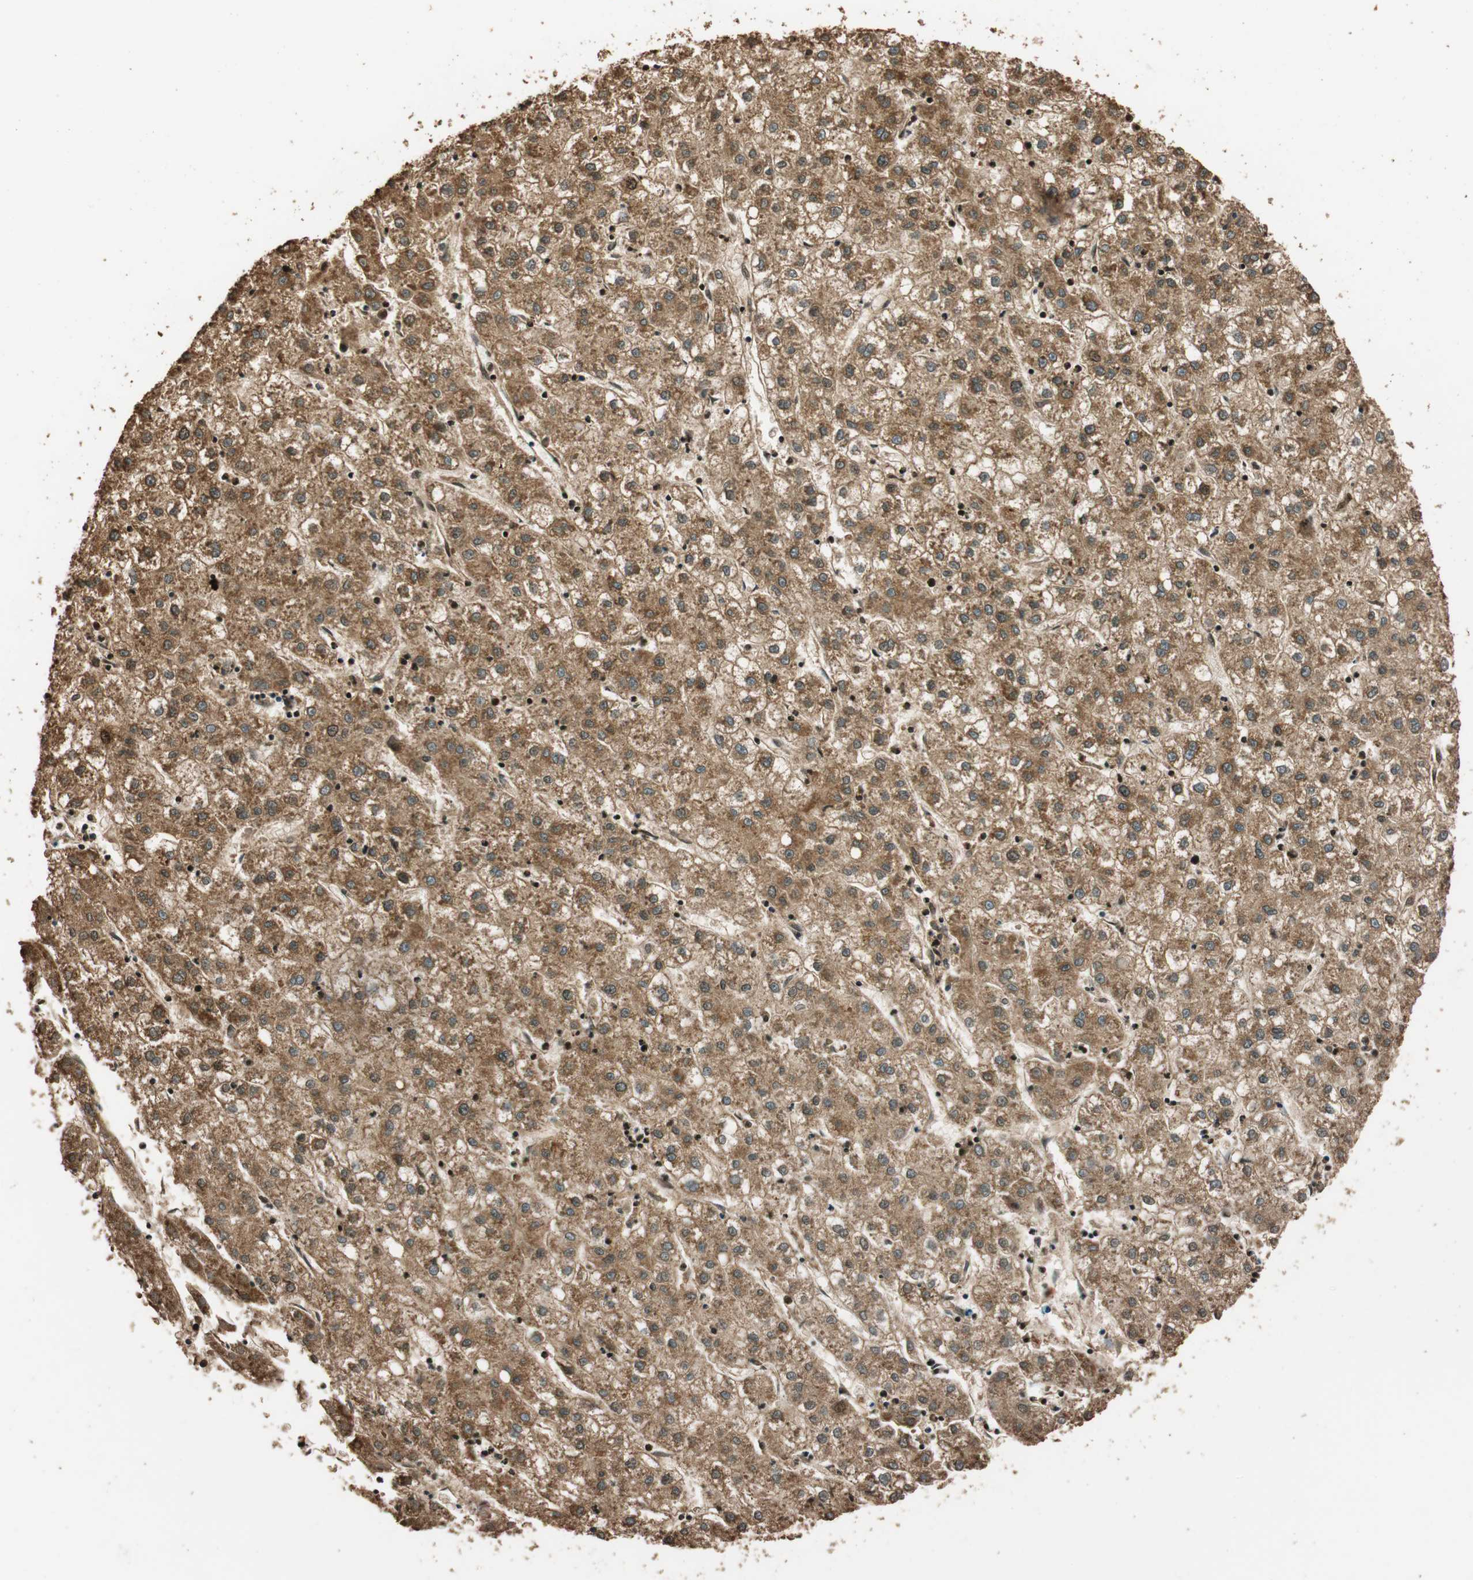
{"staining": {"intensity": "strong", "quantity": ">75%", "location": "cytoplasmic/membranous"}, "tissue": "liver cancer", "cell_type": "Tumor cells", "image_type": "cancer", "snomed": [{"axis": "morphology", "description": "Carcinoma, Hepatocellular, NOS"}, {"axis": "topography", "description": "Liver"}], "caption": "The immunohistochemical stain labels strong cytoplasmic/membranous expression in tumor cells of liver cancer tissue.", "gene": "ALKBH5", "patient": {"sex": "male", "age": 72}}